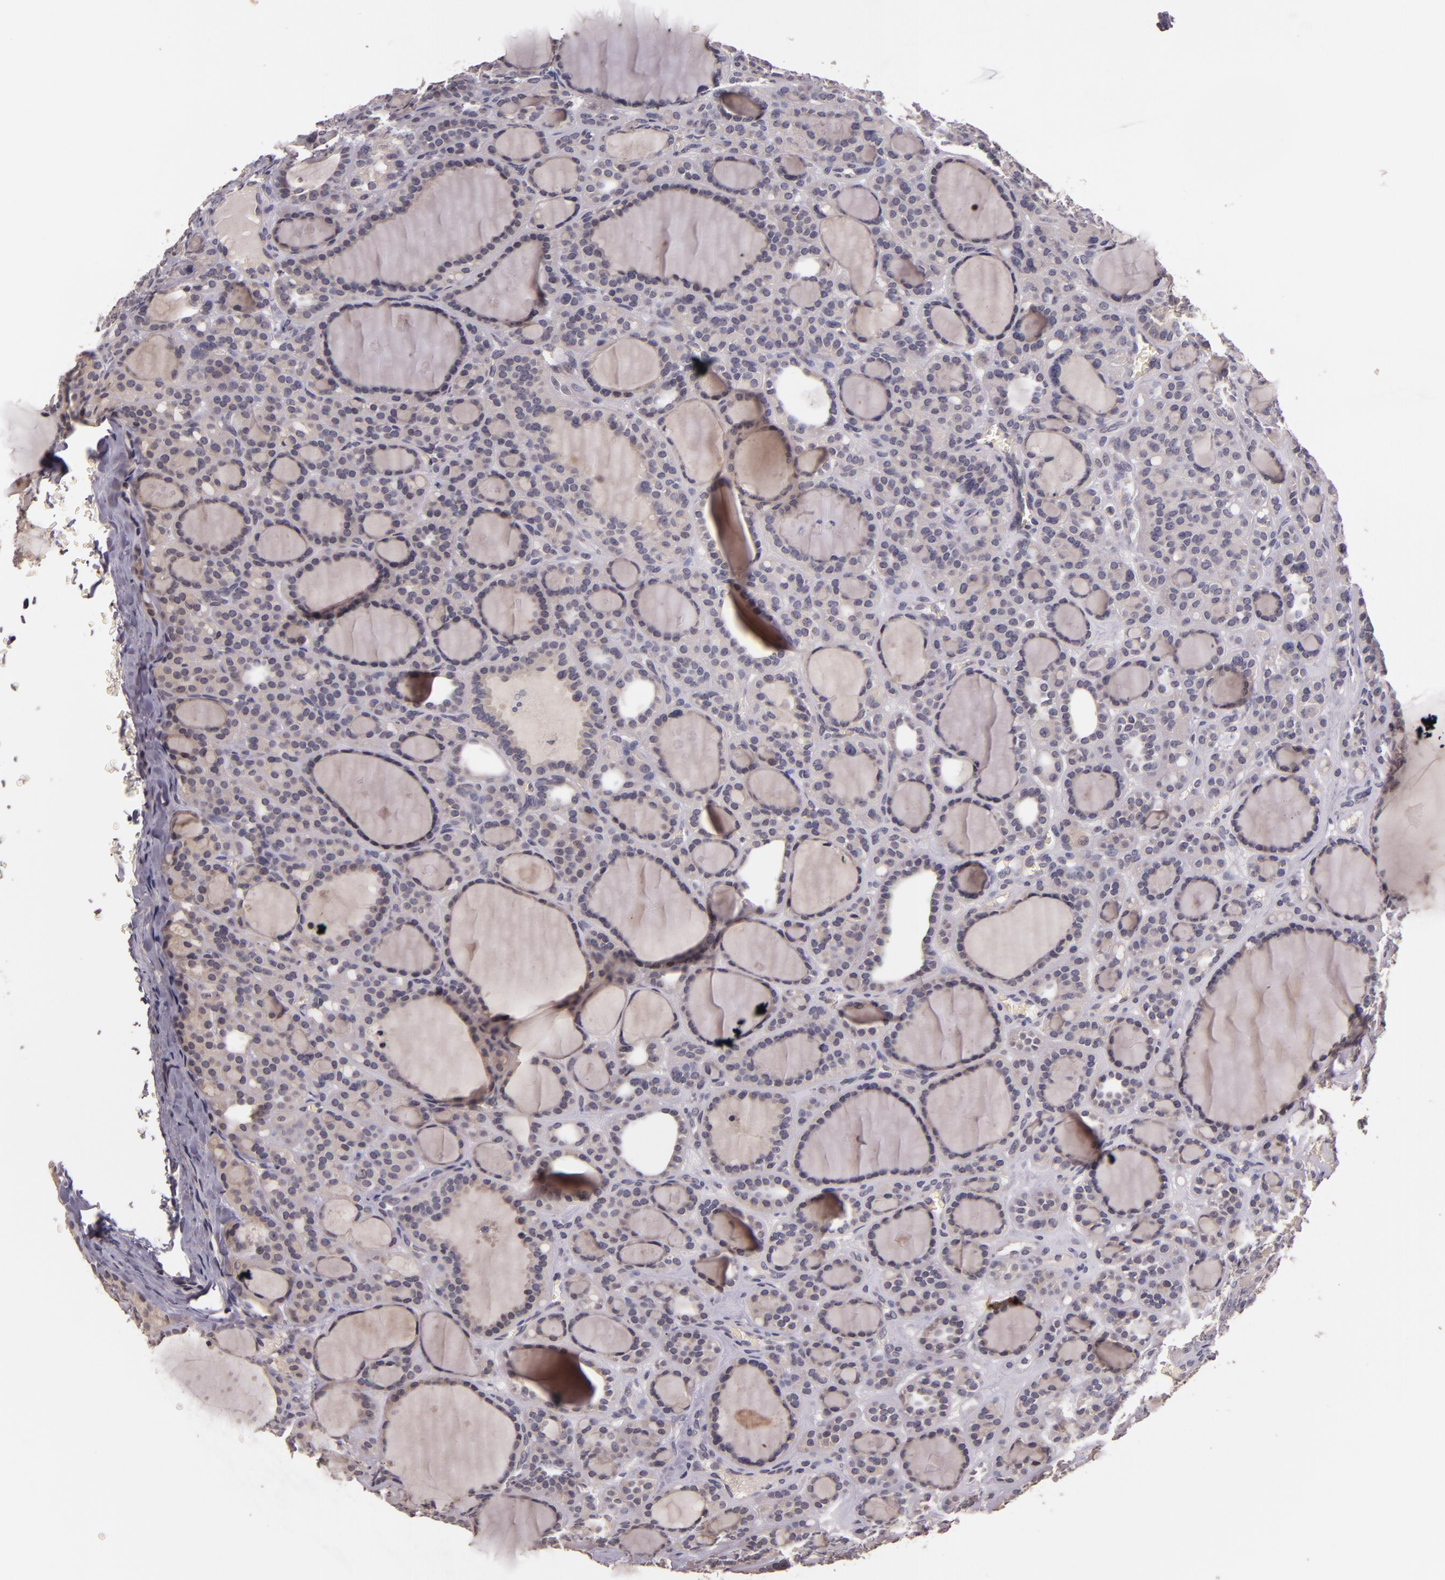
{"staining": {"intensity": "negative", "quantity": "none", "location": "none"}, "tissue": "thyroid cancer", "cell_type": "Tumor cells", "image_type": "cancer", "snomed": [{"axis": "morphology", "description": "Follicular adenoma carcinoma, NOS"}, {"axis": "topography", "description": "Thyroid gland"}], "caption": "Immunohistochemistry (IHC) histopathology image of human thyroid cancer stained for a protein (brown), which exhibits no expression in tumor cells.", "gene": "TFF1", "patient": {"sex": "female", "age": 71}}